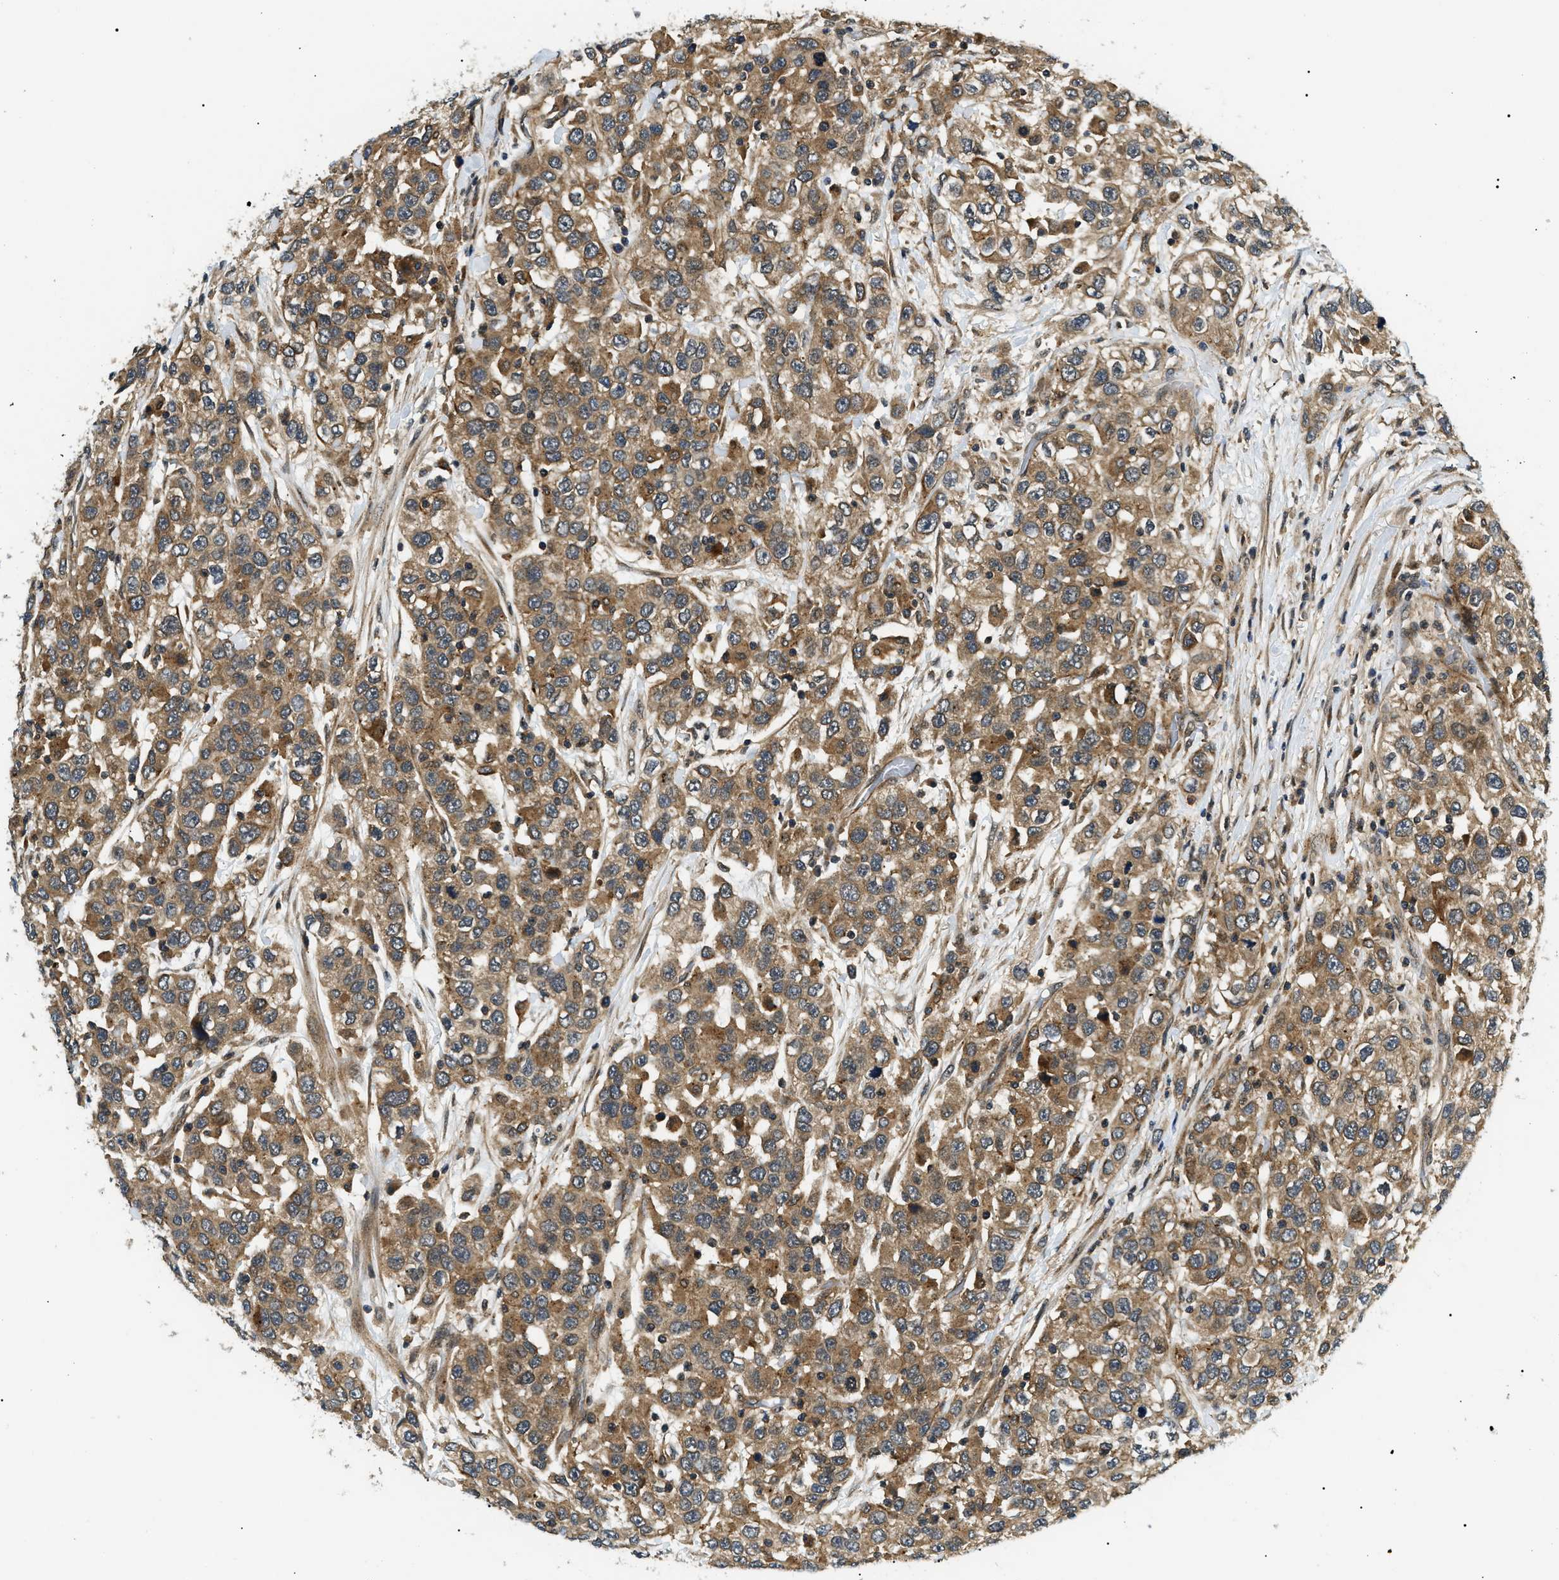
{"staining": {"intensity": "moderate", "quantity": ">75%", "location": "cytoplasmic/membranous"}, "tissue": "urothelial cancer", "cell_type": "Tumor cells", "image_type": "cancer", "snomed": [{"axis": "morphology", "description": "Urothelial carcinoma, High grade"}, {"axis": "topography", "description": "Urinary bladder"}], "caption": "Protein staining reveals moderate cytoplasmic/membranous positivity in about >75% of tumor cells in high-grade urothelial carcinoma.", "gene": "ATP6AP1", "patient": {"sex": "female", "age": 80}}